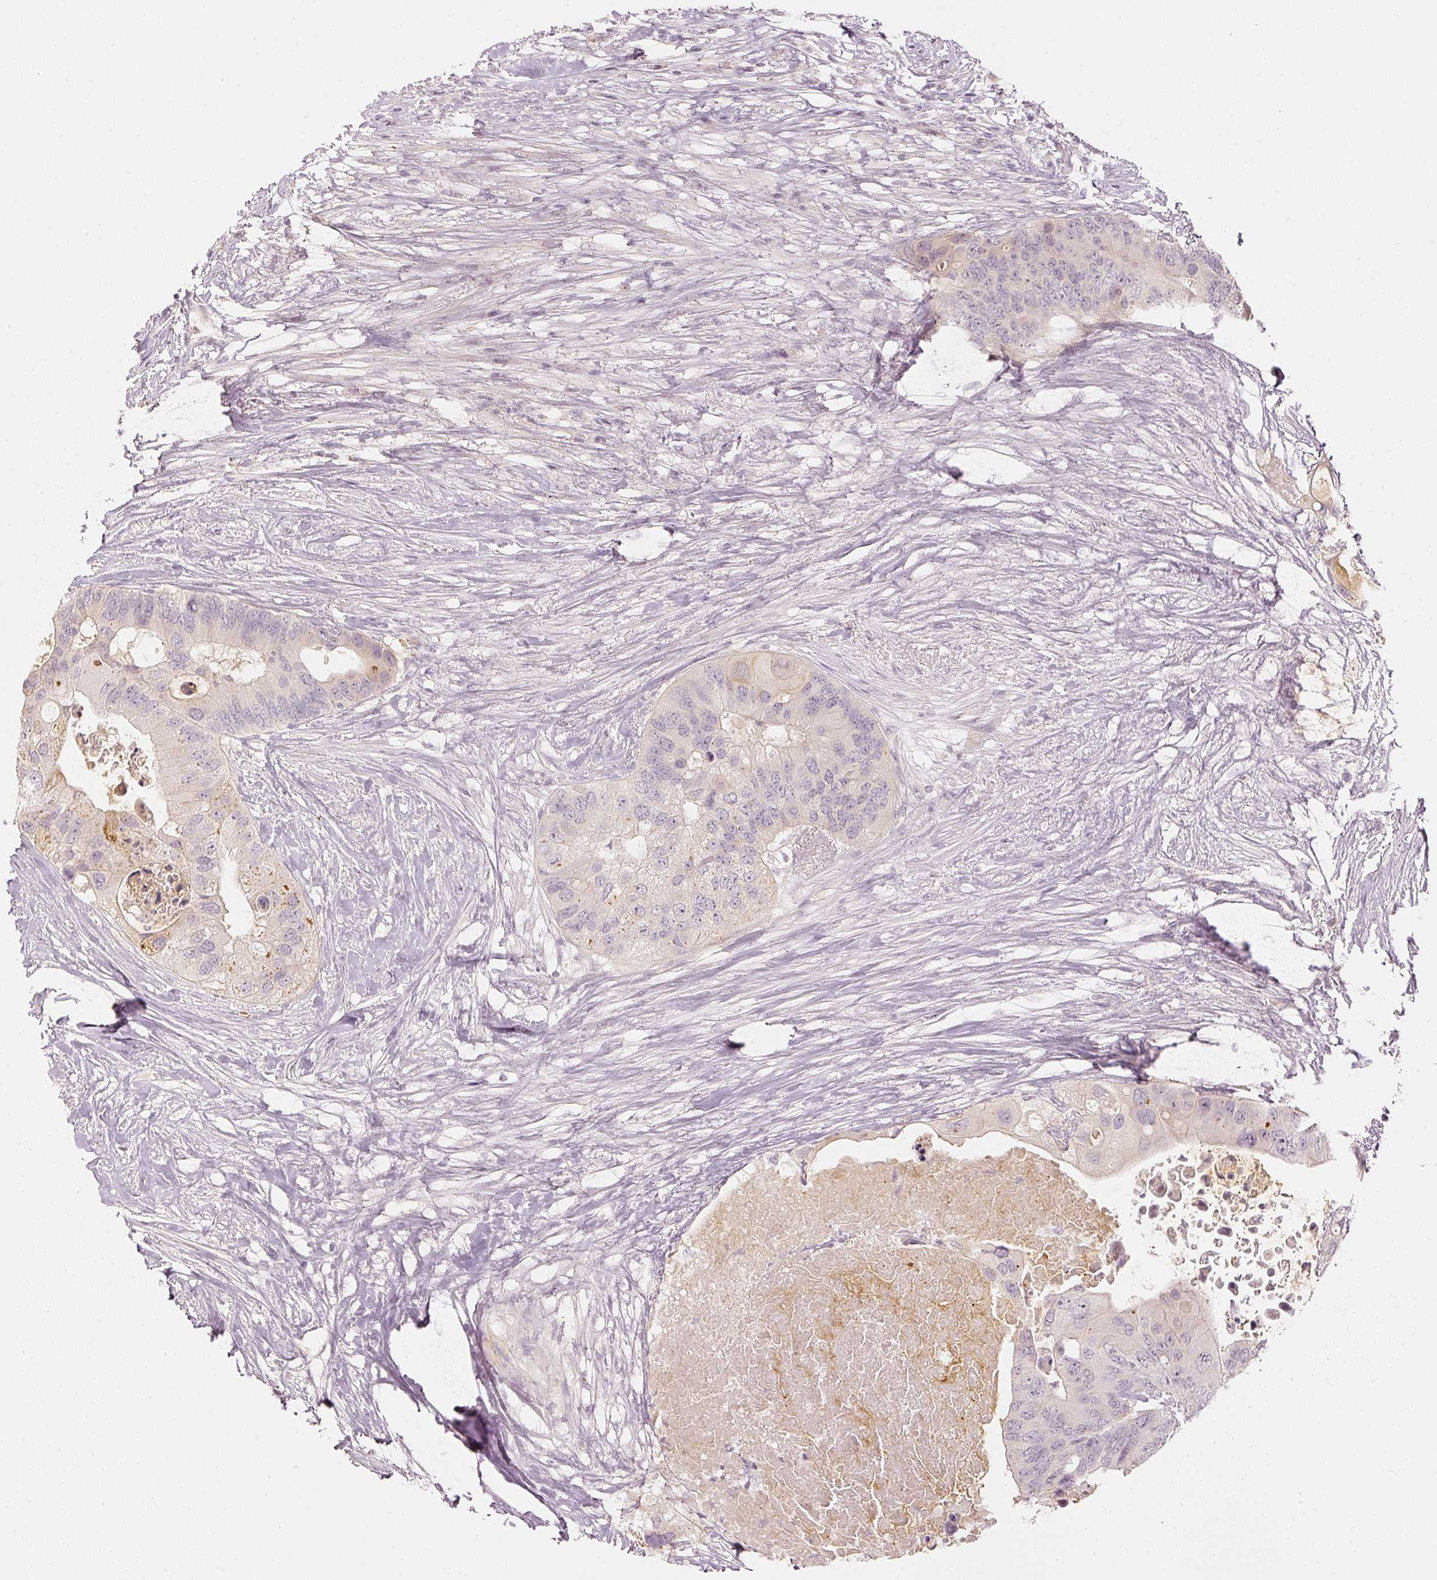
{"staining": {"intensity": "negative", "quantity": "none", "location": "none"}, "tissue": "colorectal cancer", "cell_type": "Tumor cells", "image_type": "cancer", "snomed": [{"axis": "morphology", "description": "Adenocarcinoma, NOS"}, {"axis": "topography", "description": "Colon"}], "caption": "DAB (3,3'-diaminobenzidine) immunohistochemical staining of human adenocarcinoma (colorectal) reveals no significant expression in tumor cells.", "gene": "GZMA", "patient": {"sex": "male", "age": 71}}